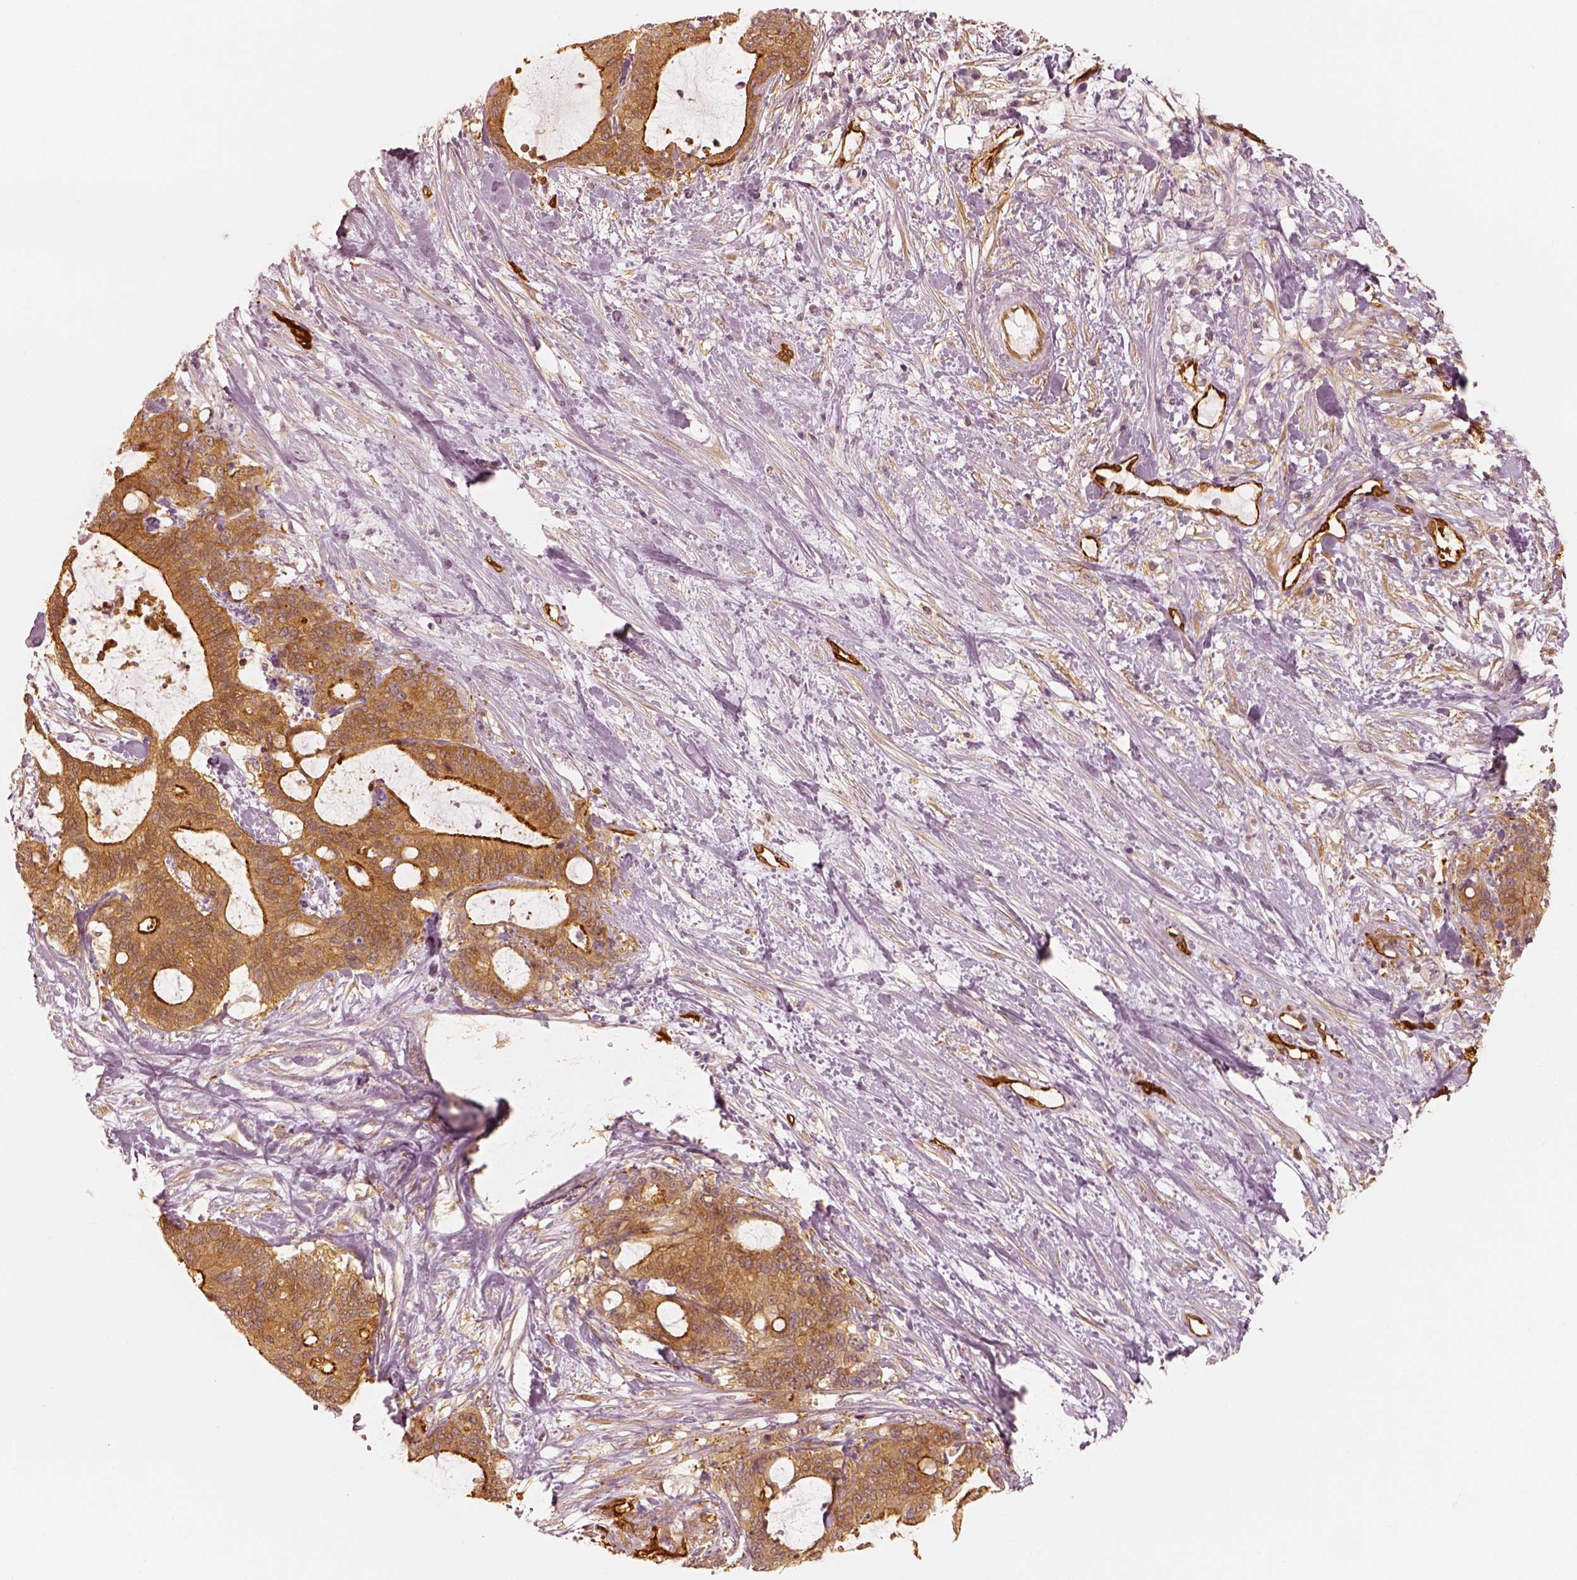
{"staining": {"intensity": "moderate", "quantity": ">75%", "location": "cytoplasmic/membranous"}, "tissue": "liver cancer", "cell_type": "Tumor cells", "image_type": "cancer", "snomed": [{"axis": "morphology", "description": "Cholangiocarcinoma"}, {"axis": "topography", "description": "Liver"}], "caption": "Liver cholangiocarcinoma was stained to show a protein in brown. There is medium levels of moderate cytoplasmic/membranous staining in about >75% of tumor cells.", "gene": "FSCN1", "patient": {"sex": "female", "age": 73}}